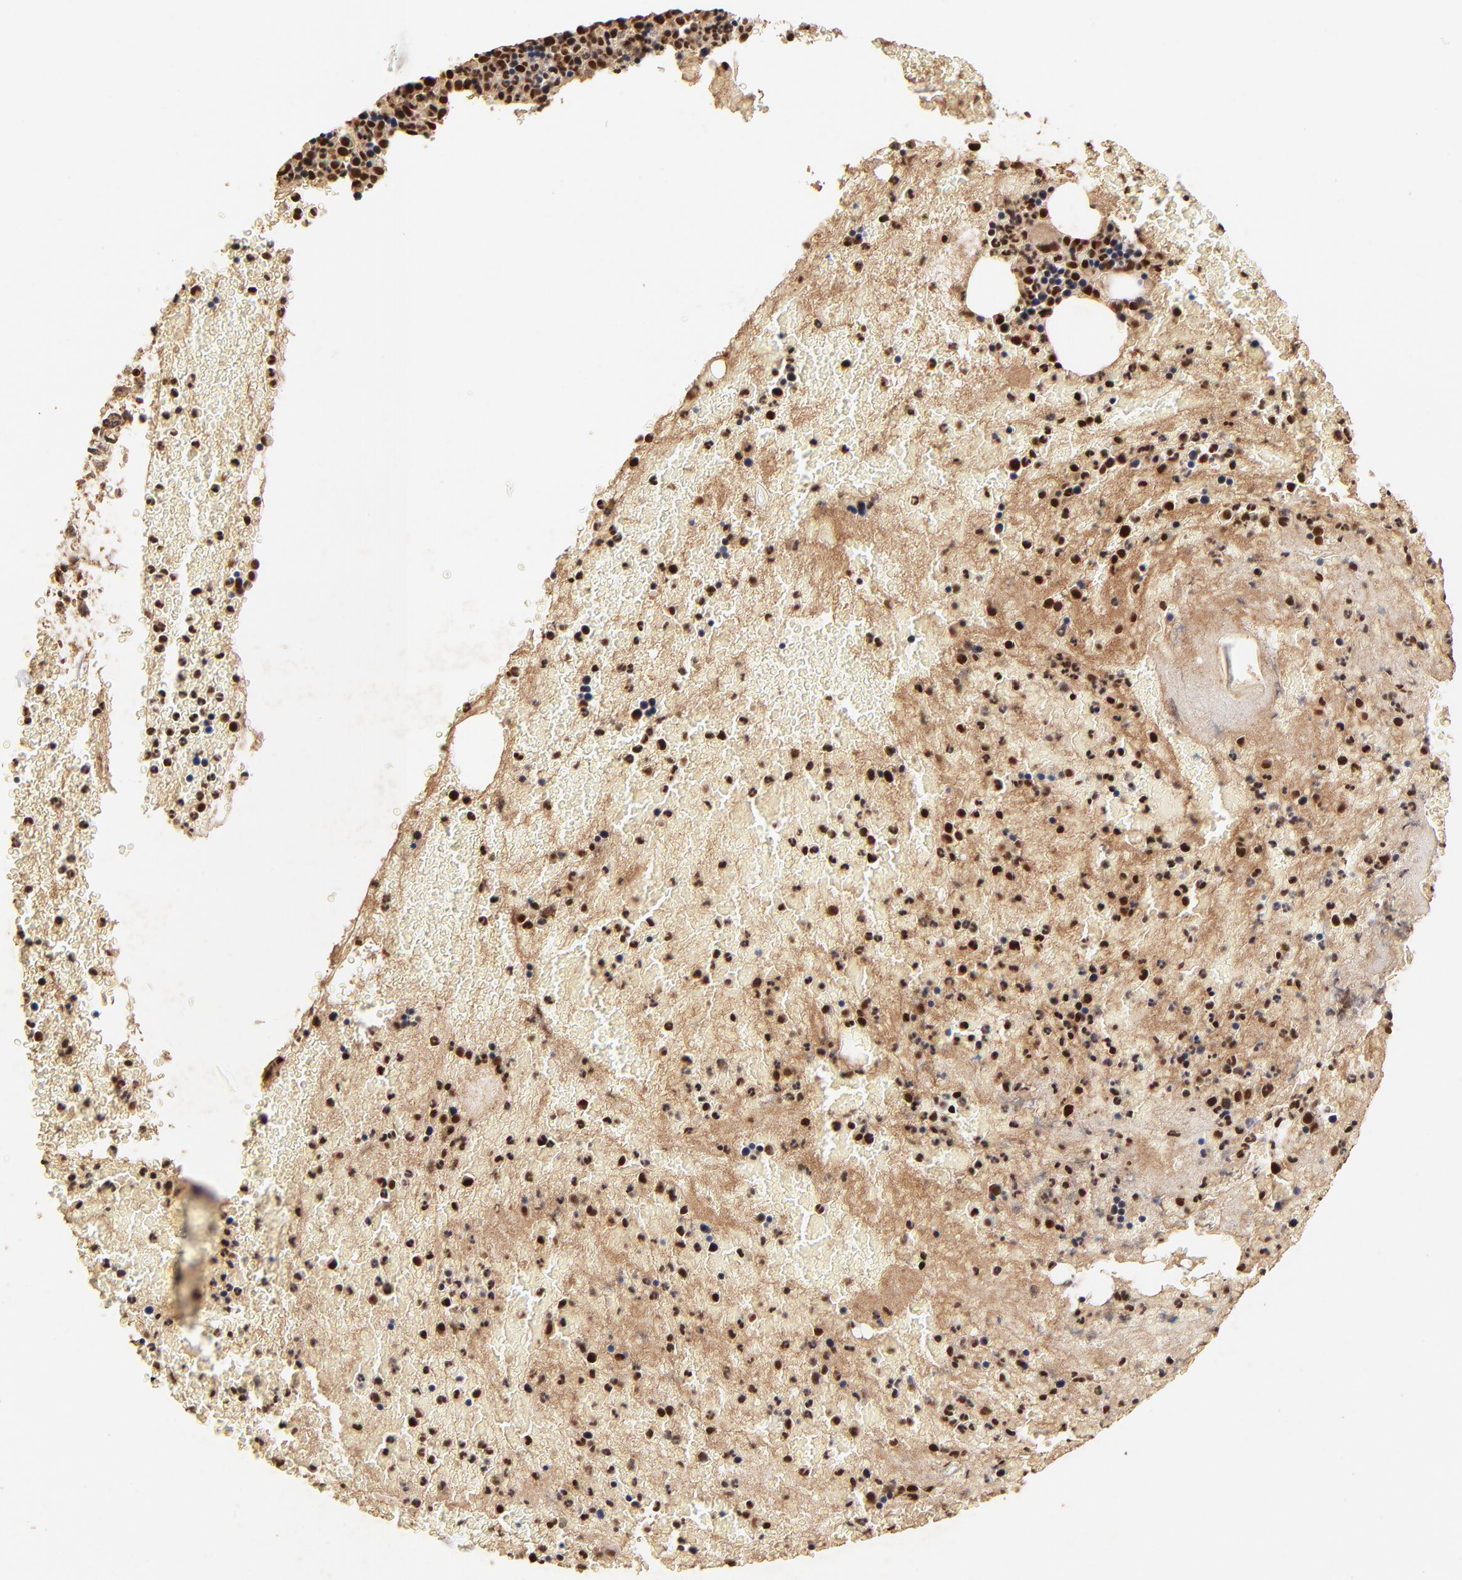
{"staining": {"intensity": "strong", "quantity": ">75%", "location": "nuclear"}, "tissue": "bone marrow", "cell_type": "Hematopoietic cells", "image_type": "normal", "snomed": [{"axis": "morphology", "description": "Normal tissue, NOS"}, {"axis": "topography", "description": "Bone marrow"}], "caption": "This is a histology image of IHC staining of normal bone marrow, which shows strong staining in the nuclear of hematopoietic cells.", "gene": "MED12", "patient": {"sex": "female", "age": 53}}